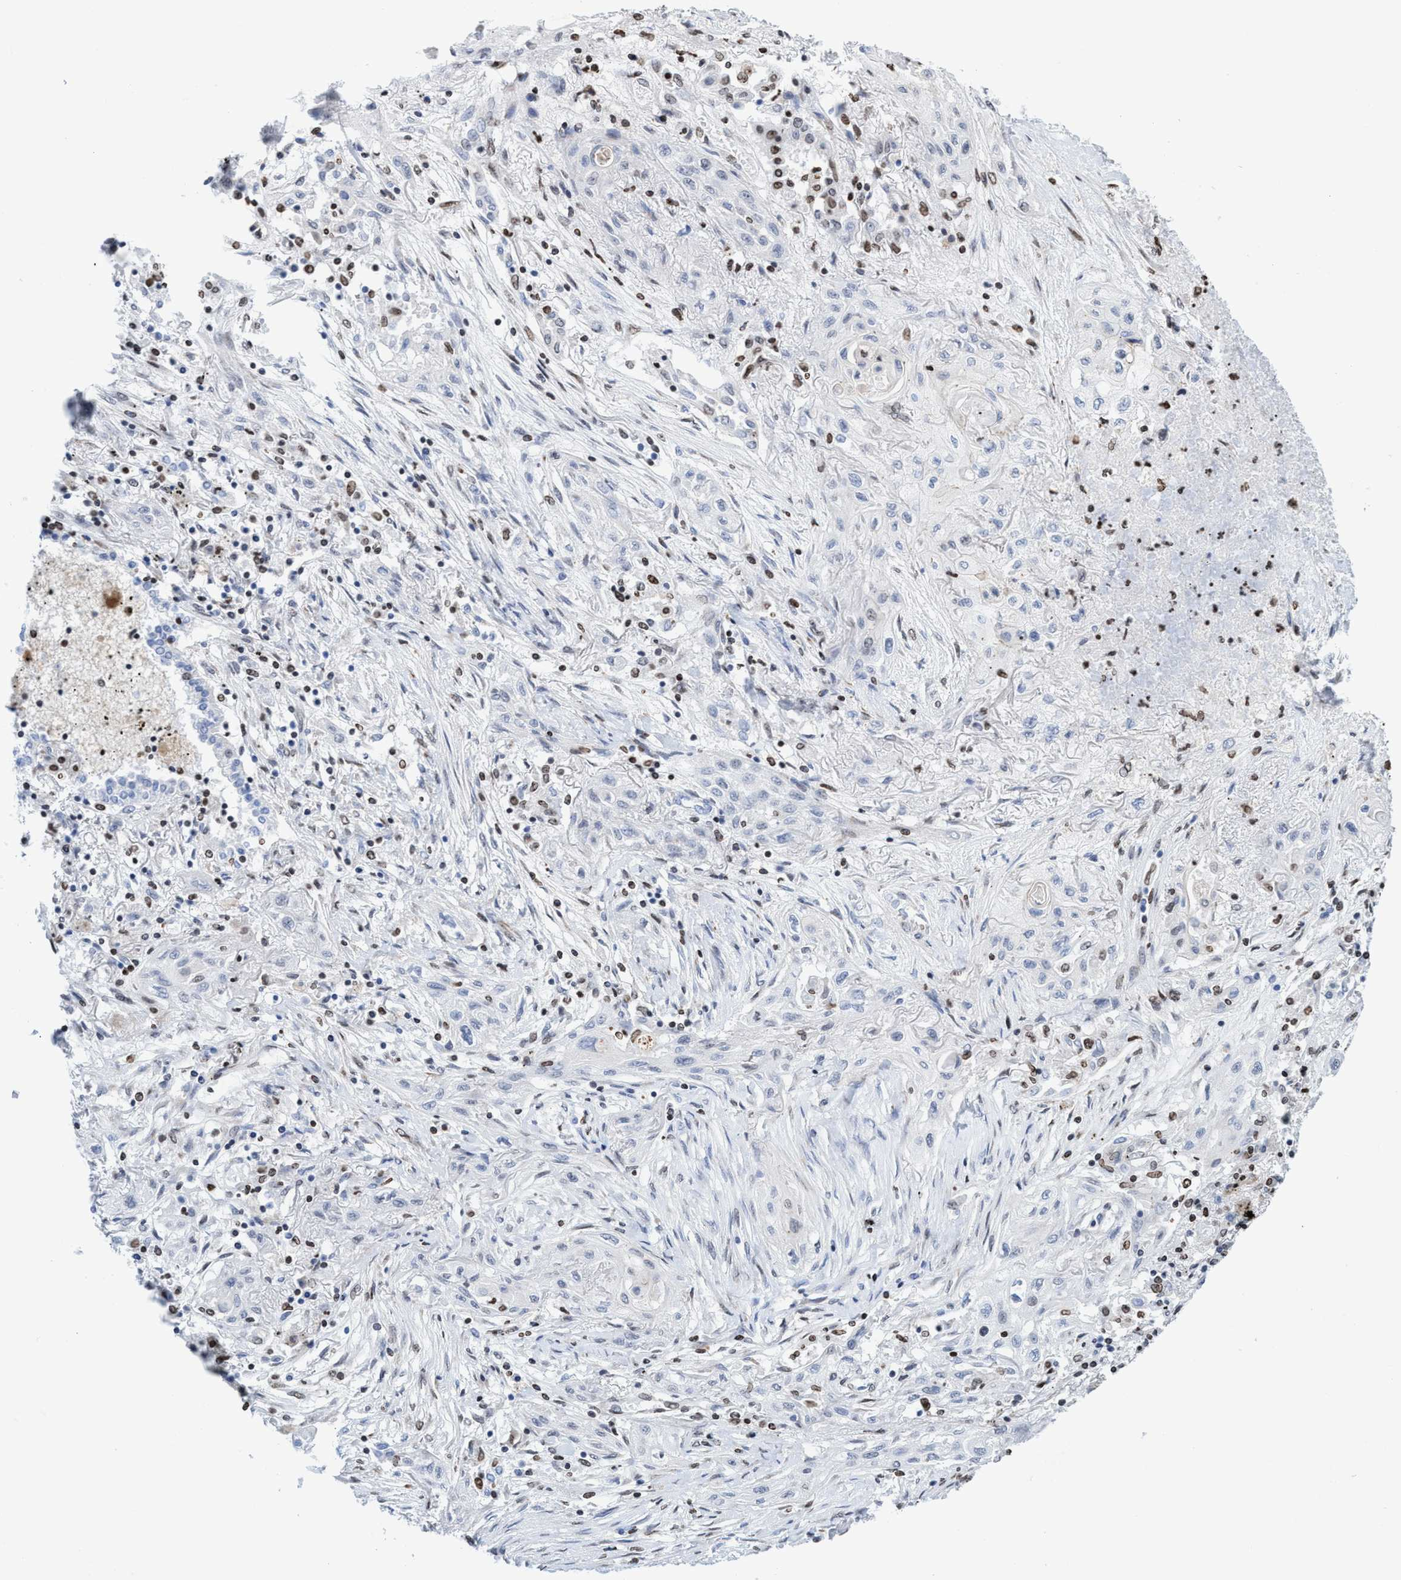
{"staining": {"intensity": "negative", "quantity": "none", "location": "none"}, "tissue": "lung cancer", "cell_type": "Tumor cells", "image_type": "cancer", "snomed": [{"axis": "morphology", "description": "Squamous cell carcinoma, NOS"}, {"axis": "topography", "description": "Lung"}], "caption": "Lung cancer (squamous cell carcinoma) stained for a protein using immunohistochemistry demonstrates no staining tumor cells.", "gene": "CBX2", "patient": {"sex": "female", "age": 47}}